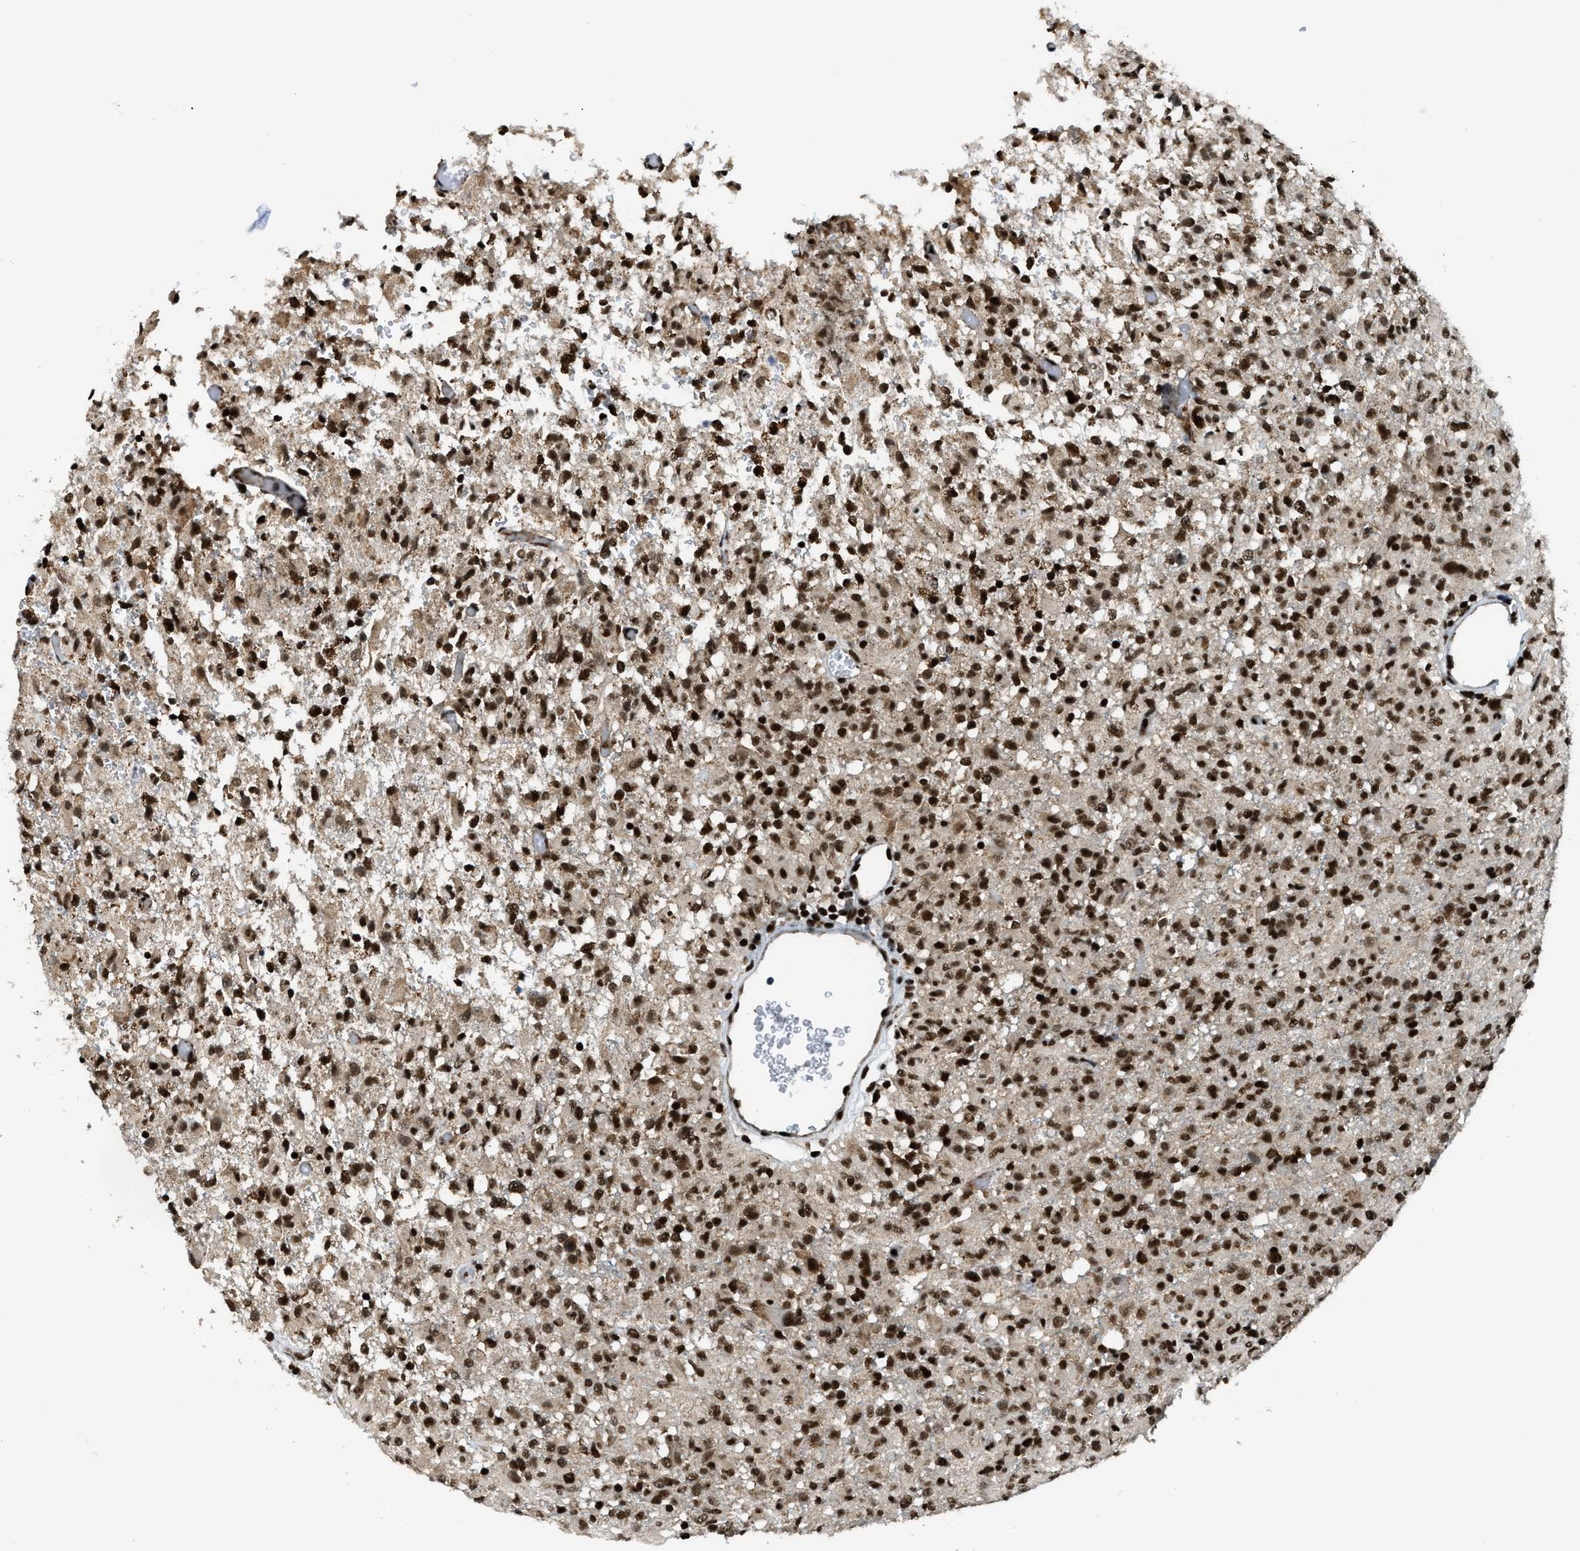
{"staining": {"intensity": "strong", "quantity": ">75%", "location": "nuclear"}, "tissue": "glioma", "cell_type": "Tumor cells", "image_type": "cancer", "snomed": [{"axis": "morphology", "description": "Glioma, malignant, High grade"}, {"axis": "topography", "description": "Brain"}], "caption": "Human malignant glioma (high-grade) stained with a brown dye reveals strong nuclear positive positivity in approximately >75% of tumor cells.", "gene": "GABPB1", "patient": {"sex": "female", "age": 57}}